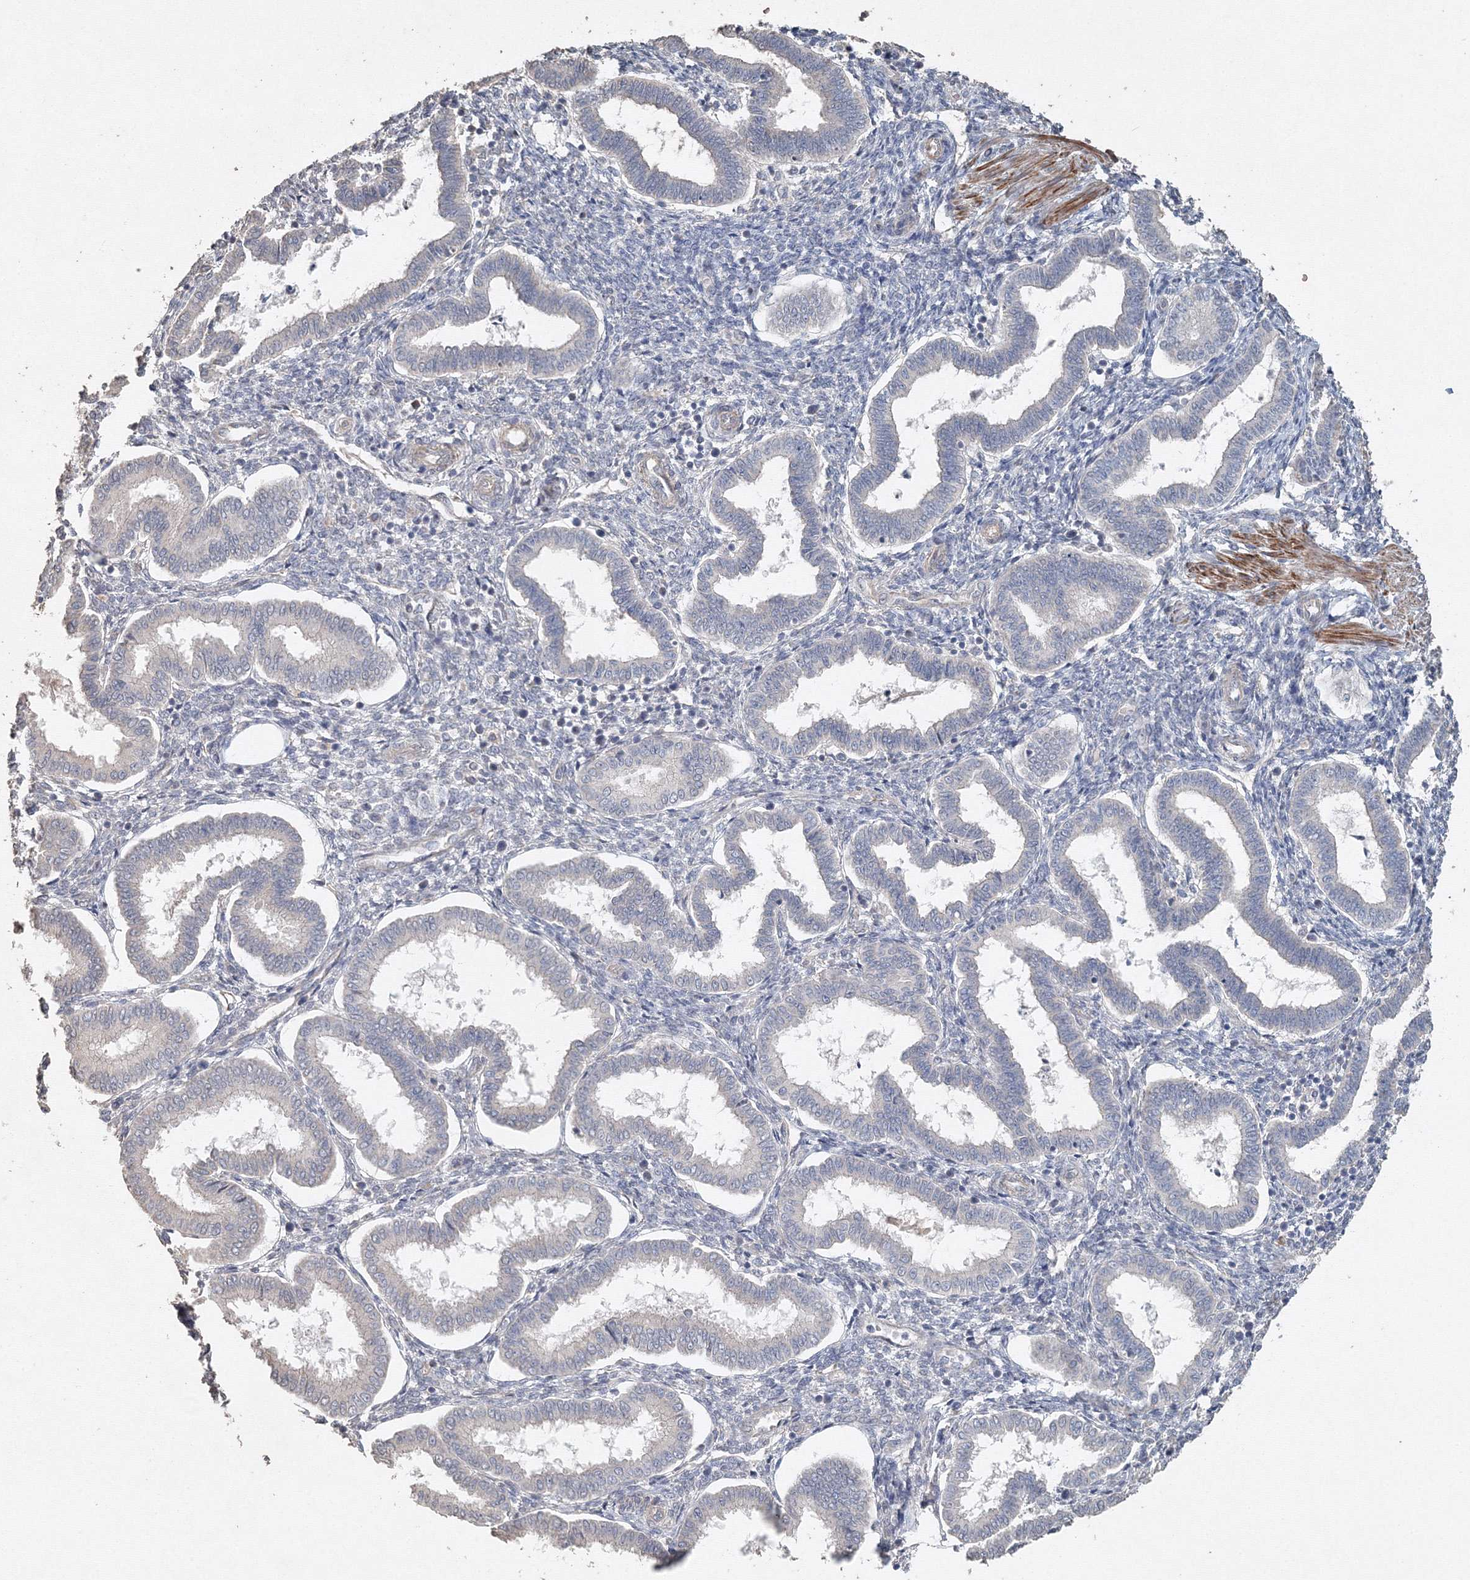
{"staining": {"intensity": "negative", "quantity": "none", "location": "none"}, "tissue": "endometrium", "cell_type": "Cells in endometrial stroma", "image_type": "normal", "snomed": [{"axis": "morphology", "description": "Normal tissue, NOS"}, {"axis": "topography", "description": "Endometrium"}], "caption": "IHC histopathology image of benign human endometrium stained for a protein (brown), which reveals no positivity in cells in endometrial stroma. (Stains: DAB (3,3'-diaminobenzidine) immunohistochemistry with hematoxylin counter stain, Microscopy: brightfield microscopy at high magnification).", "gene": "NALF2", "patient": {"sex": "female", "age": 24}}